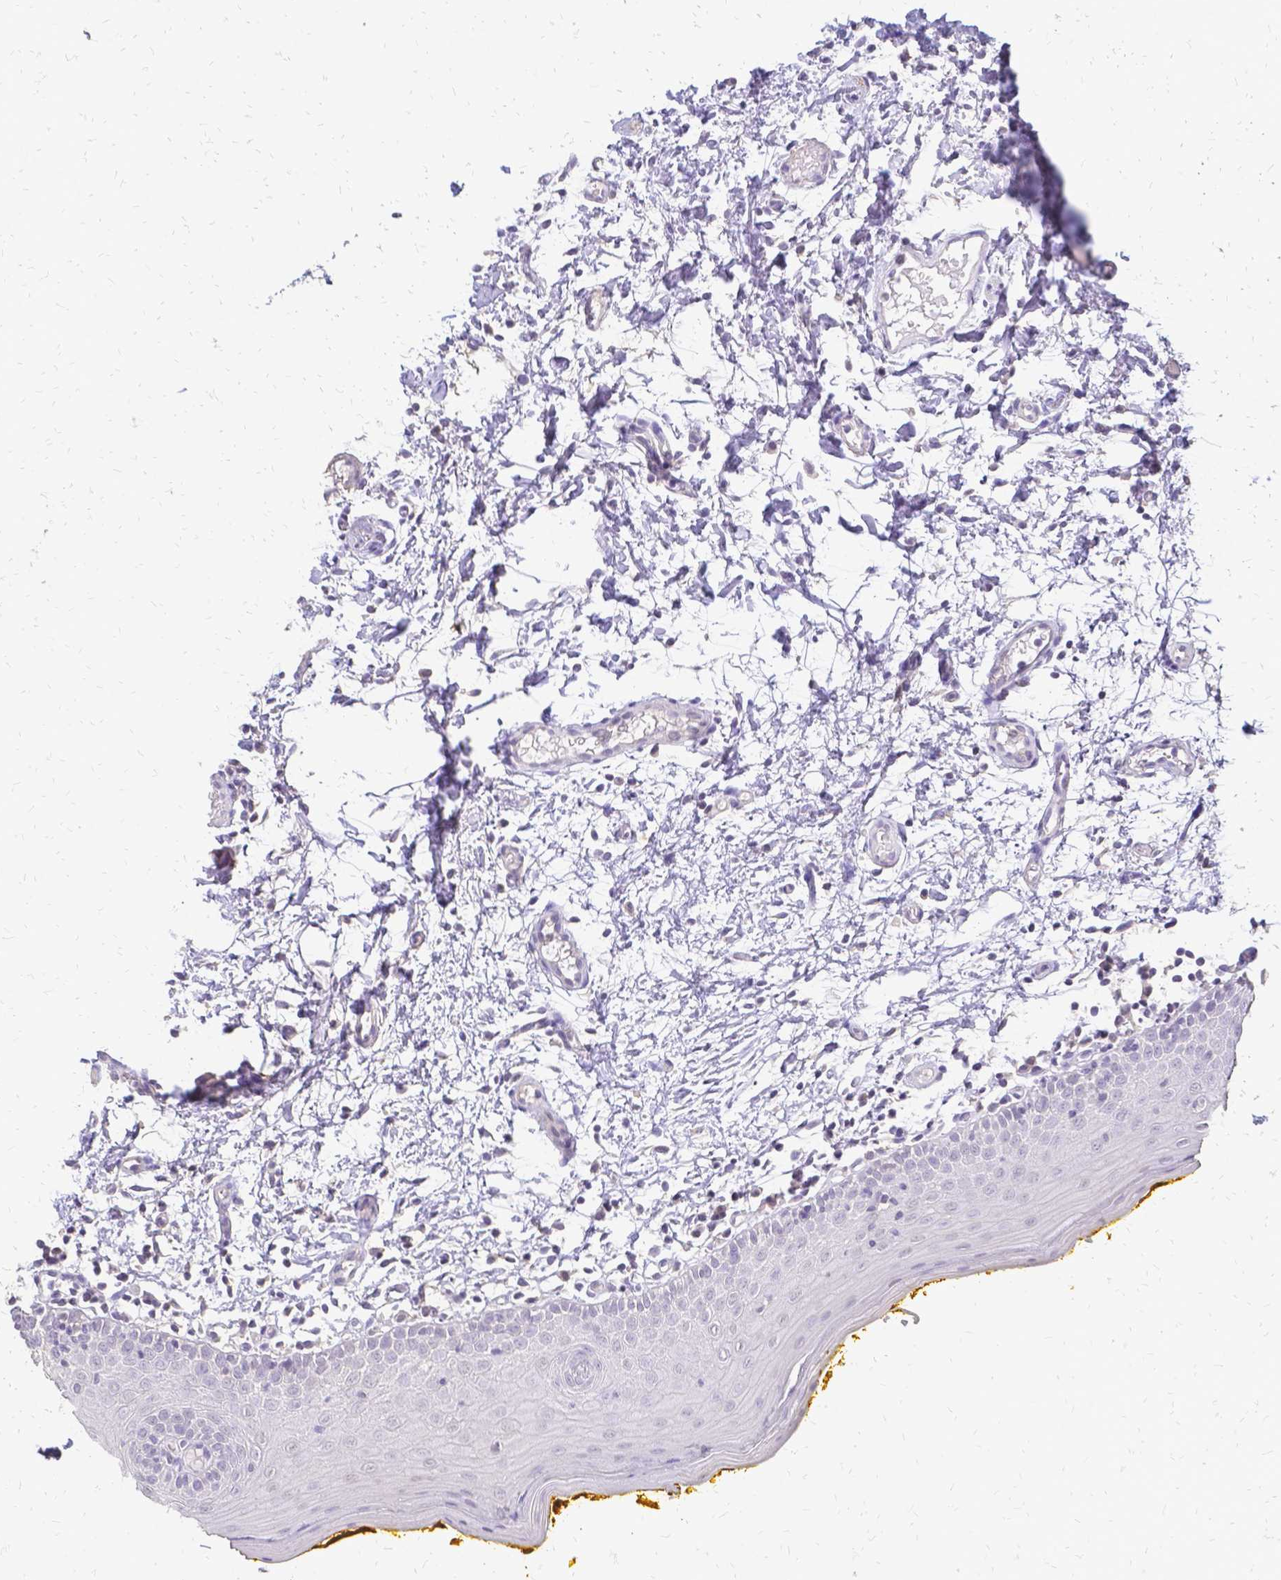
{"staining": {"intensity": "negative", "quantity": "none", "location": "none"}, "tissue": "oral mucosa", "cell_type": "Squamous epithelial cells", "image_type": "normal", "snomed": [{"axis": "morphology", "description": "Normal tissue, NOS"}, {"axis": "topography", "description": "Oral tissue"}, {"axis": "topography", "description": "Tounge, NOS"}], "caption": "Immunohistochemical staining of normal oral mucosa exhibits no significant expression in squamous epithelial cells. Brightfield microscopy of immunohistochemistry (IHC) stained with DAB (3,3'-diaminobenzidine) (brown) and hematoxylin (blue), captured at high magnification.", "gene": "CIB1", "patient": {"sex": "female", "age": 58}}